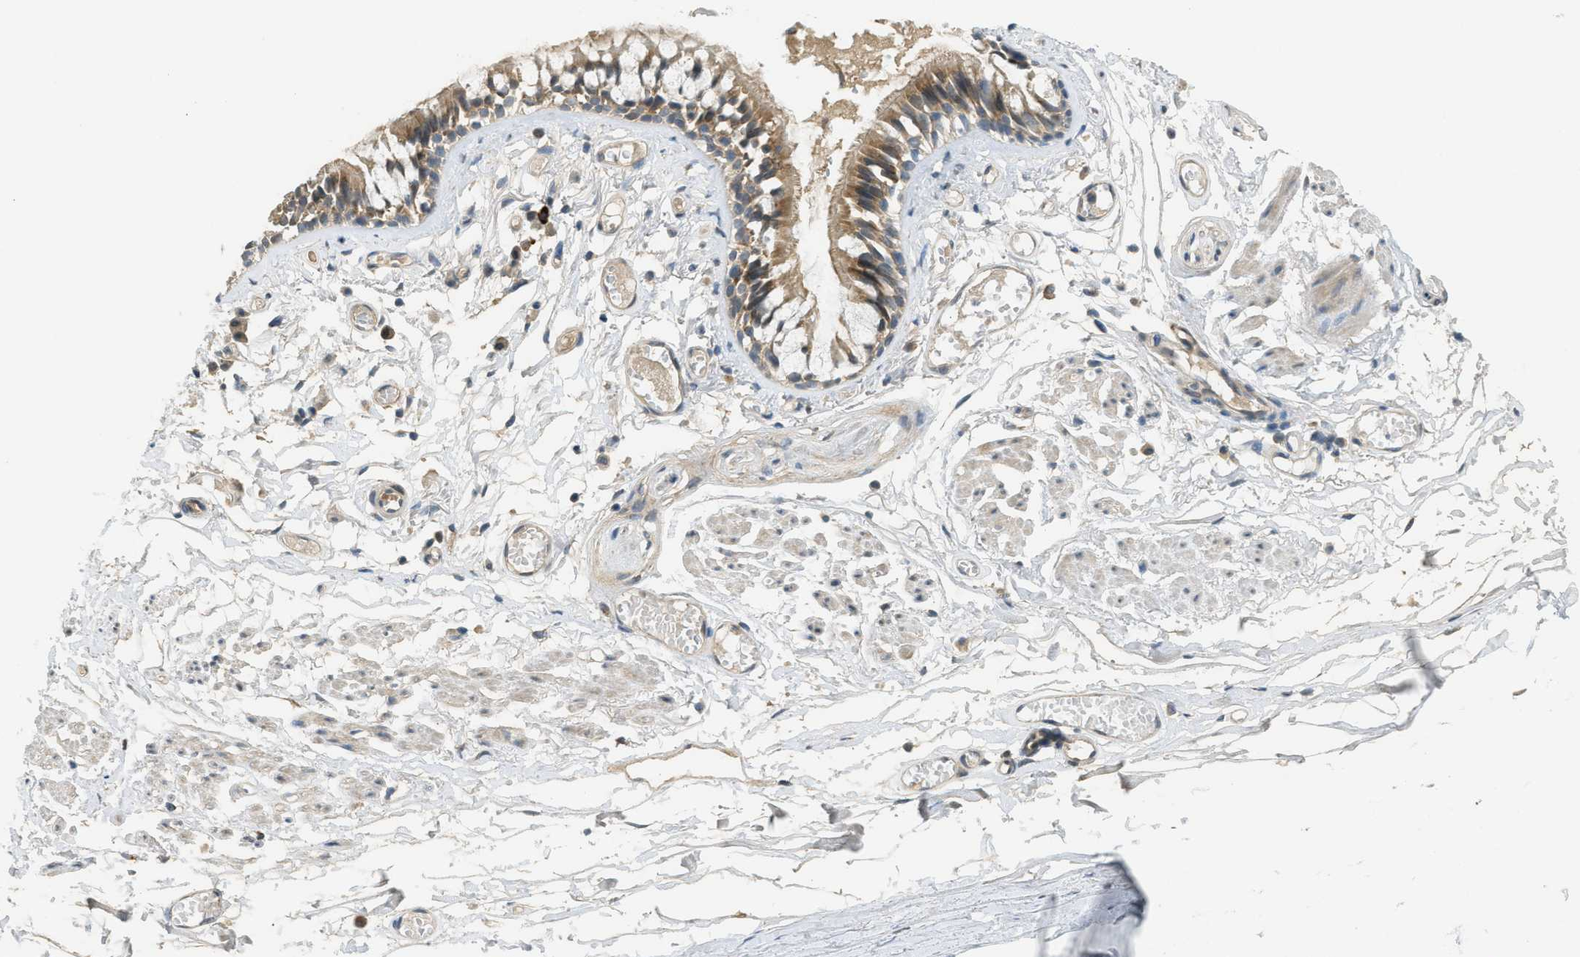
{"staining": {"intensity": "strong", "quantity": ">75%", "location": "cytoplasmic/membranous"}, "tissue": "bronchus", "cell_type": "Respiratory epithelial cells", "image_type": "normal", "snomed": [{"axis": "morphology", "description": "Normal tissue, NOS"}, {"axis": "morphology", "description": "Inflammation, NOS"}, {"axis": "topography", "description": "Cartilage tissue"}, {"axis": "topography", "description": "Lung"}], "caption": "The photomicrograph exhibits immunohistochemical staining of normal bronchus. There is strong cytoplasmic/membranous expression is present in about >75% of respiratory epithelial cells. Nuclei are stained in blue.", "gene": "IGF2BP2", "patient": {"sex": "male", "age": 71}}